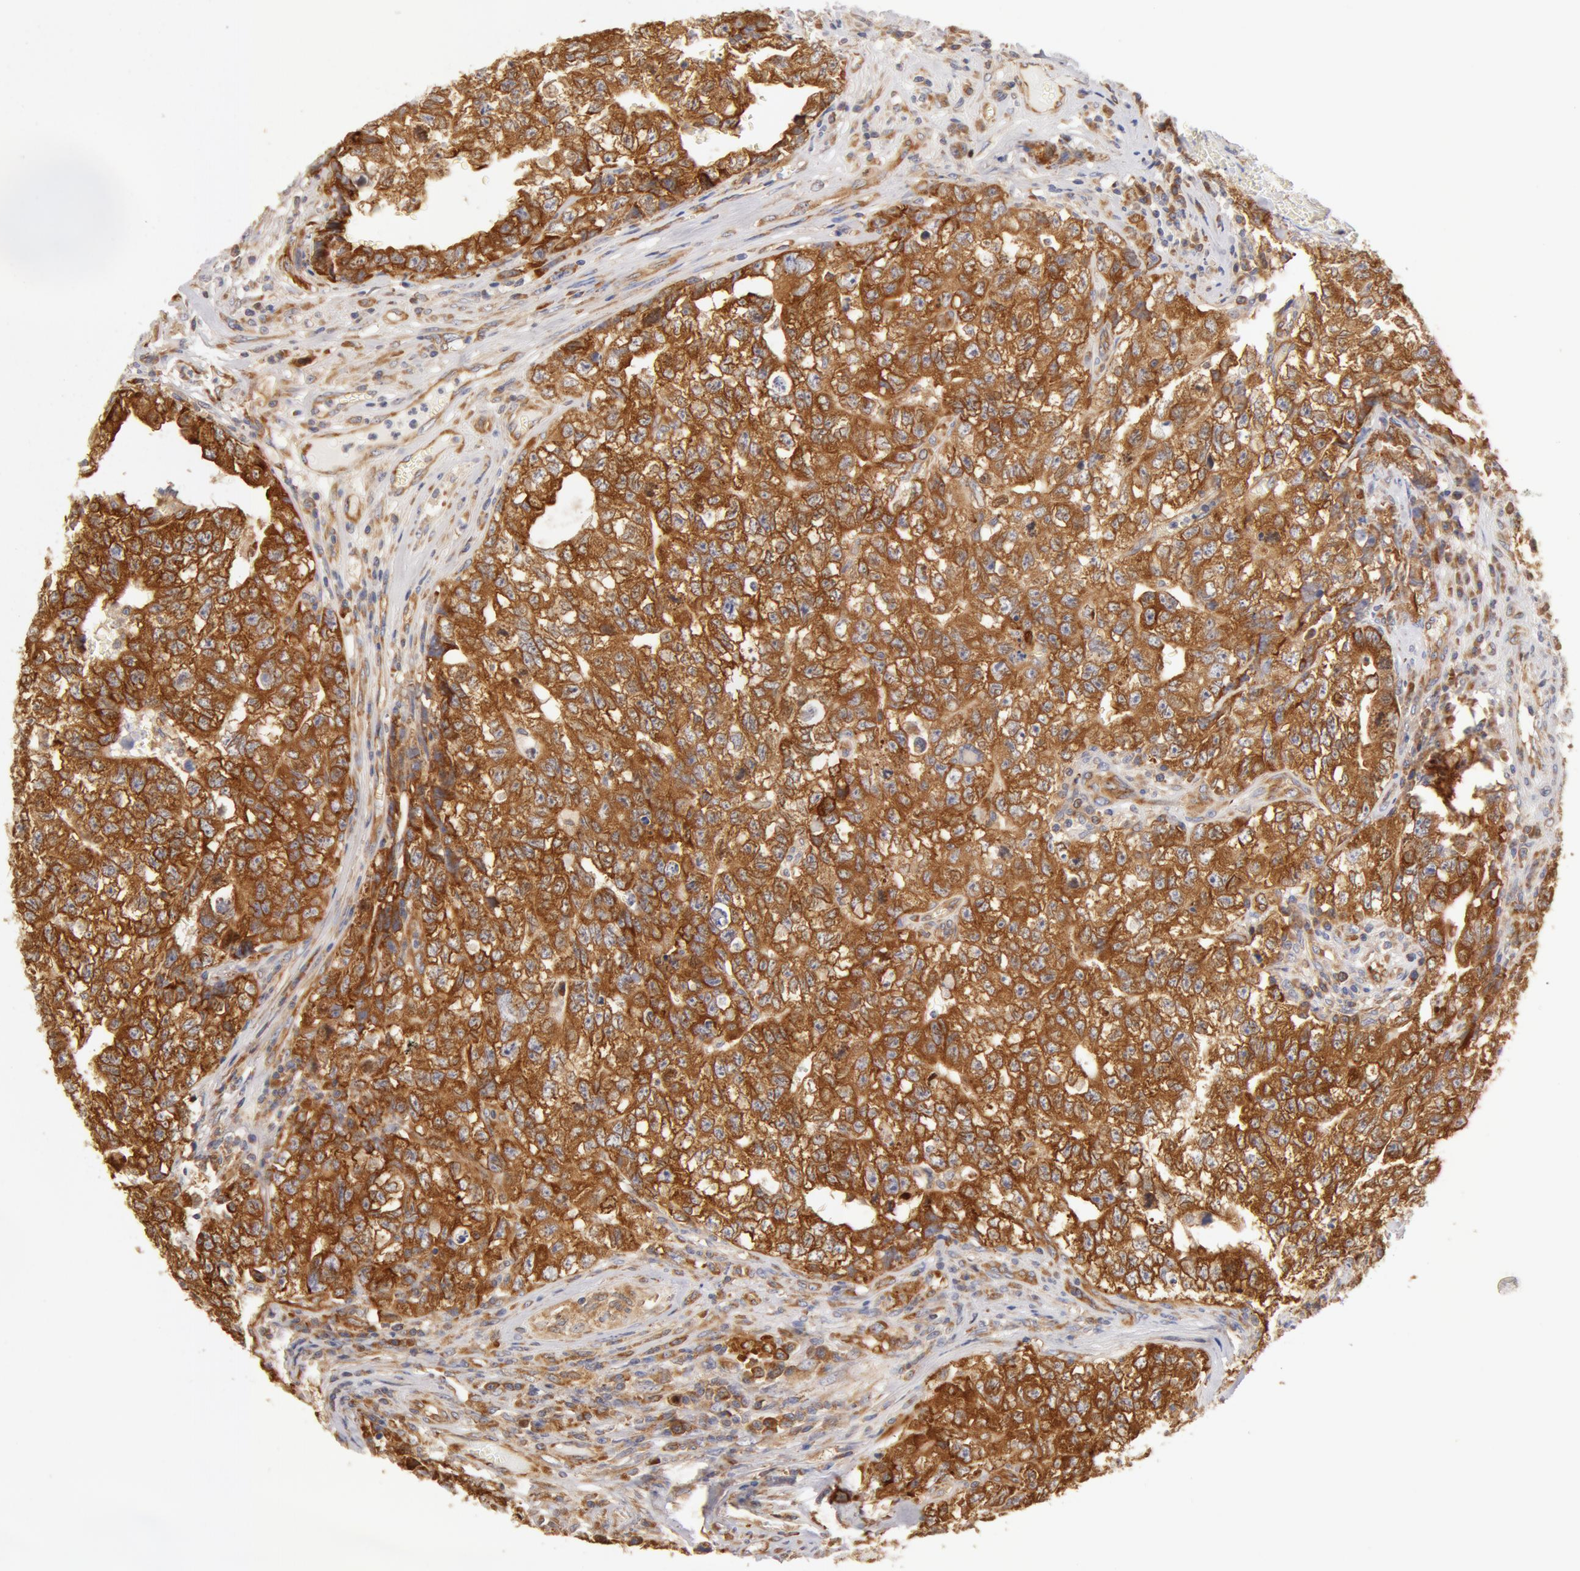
{"staining": {"intensity": "strong", "quantity": ">75%", "location": "cytoplasmic/membranous"}, "tissue": "testis cancer", "cell_type": "Tumor cells", "image_type": "cancer", "snomed": [{"axis": "morphology", "description": "Carcinoma, Embryonal, NOS"}, {"axis": "topography", "description": "Testis"}], "caption": "The photomicrograph reveals a brown stain indicating the presence of a protein in the cytoplasmic/membranous of tumor cells in testis cancer. The staining is performed using DAB brown chromogen to label protein expression. The nuclei are counter-stained blue using hematoxylin.", "gene": "DDX3Y", "patient": {"sex": "male", "age": 31}}